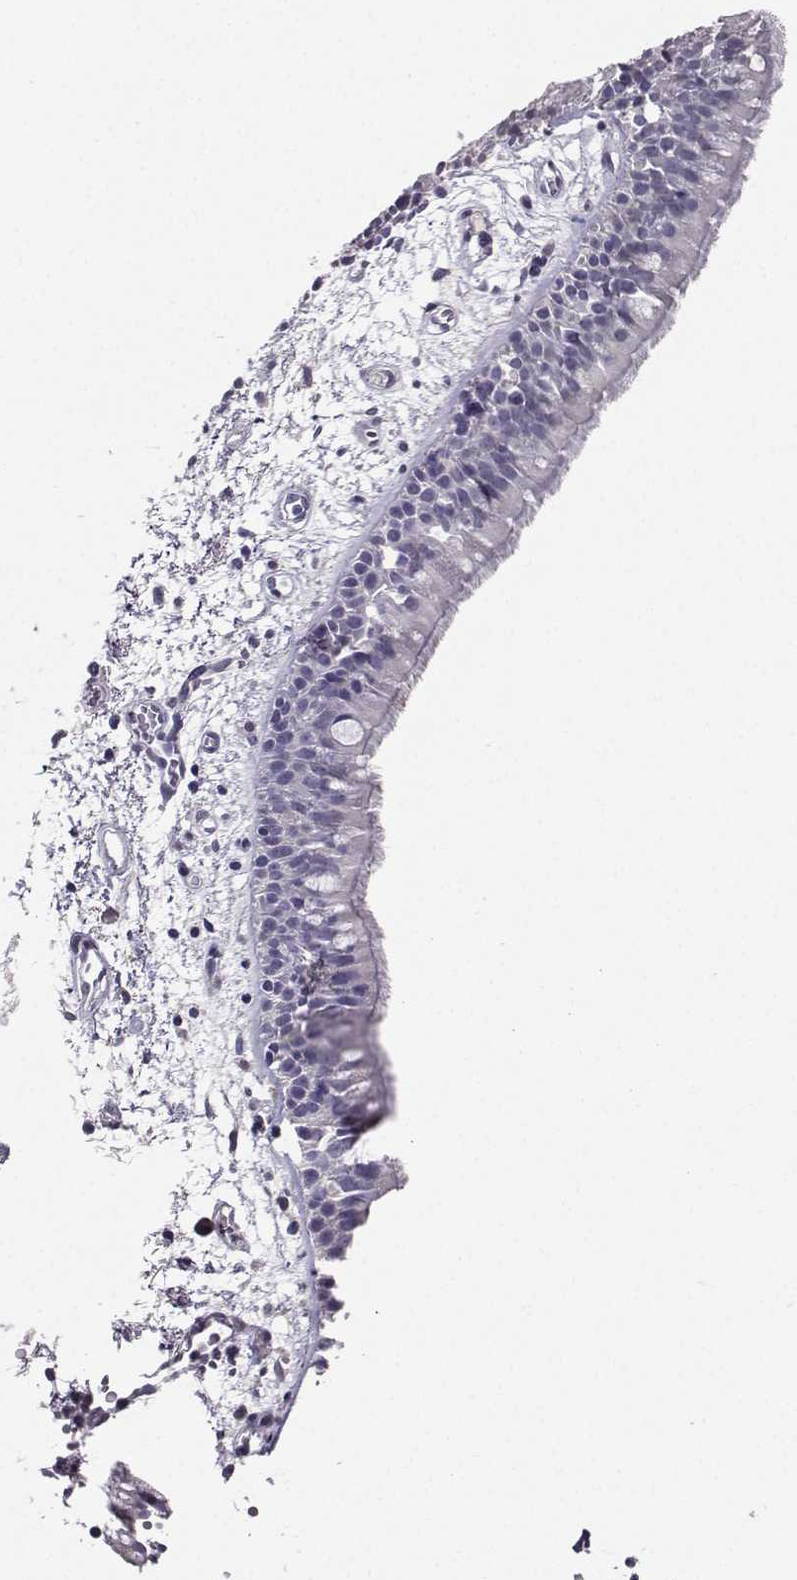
{"staining": {"intensity": "negative", "quantity": "none", "location": "none"}, "tissue": "bronchus", "cell_type": "Respiratory epithelial cells", "image_type": "normal", "snomed": [{"axis": "morphology", "description": "Normal tissue, NOS"}, {"axis": "morphology", "description": "Squamous cell carcinoma, NOS"}, {"axis": "topography", "description": "Cartilage tissue"}, {"axis": "topography", "description": "Bronchus"}, {"axis": "topography", "description": "Lung"}], "caption": "This is a micrograph of immunohistochemistry staining of normal bronchus, which shows no positivity in respiratory epithelial cells. (Immunohistochemistry, brightfield microscopy, high magnification).", "gene": "SPAG11A", "patient": {"sex": "male", "age": 66}}